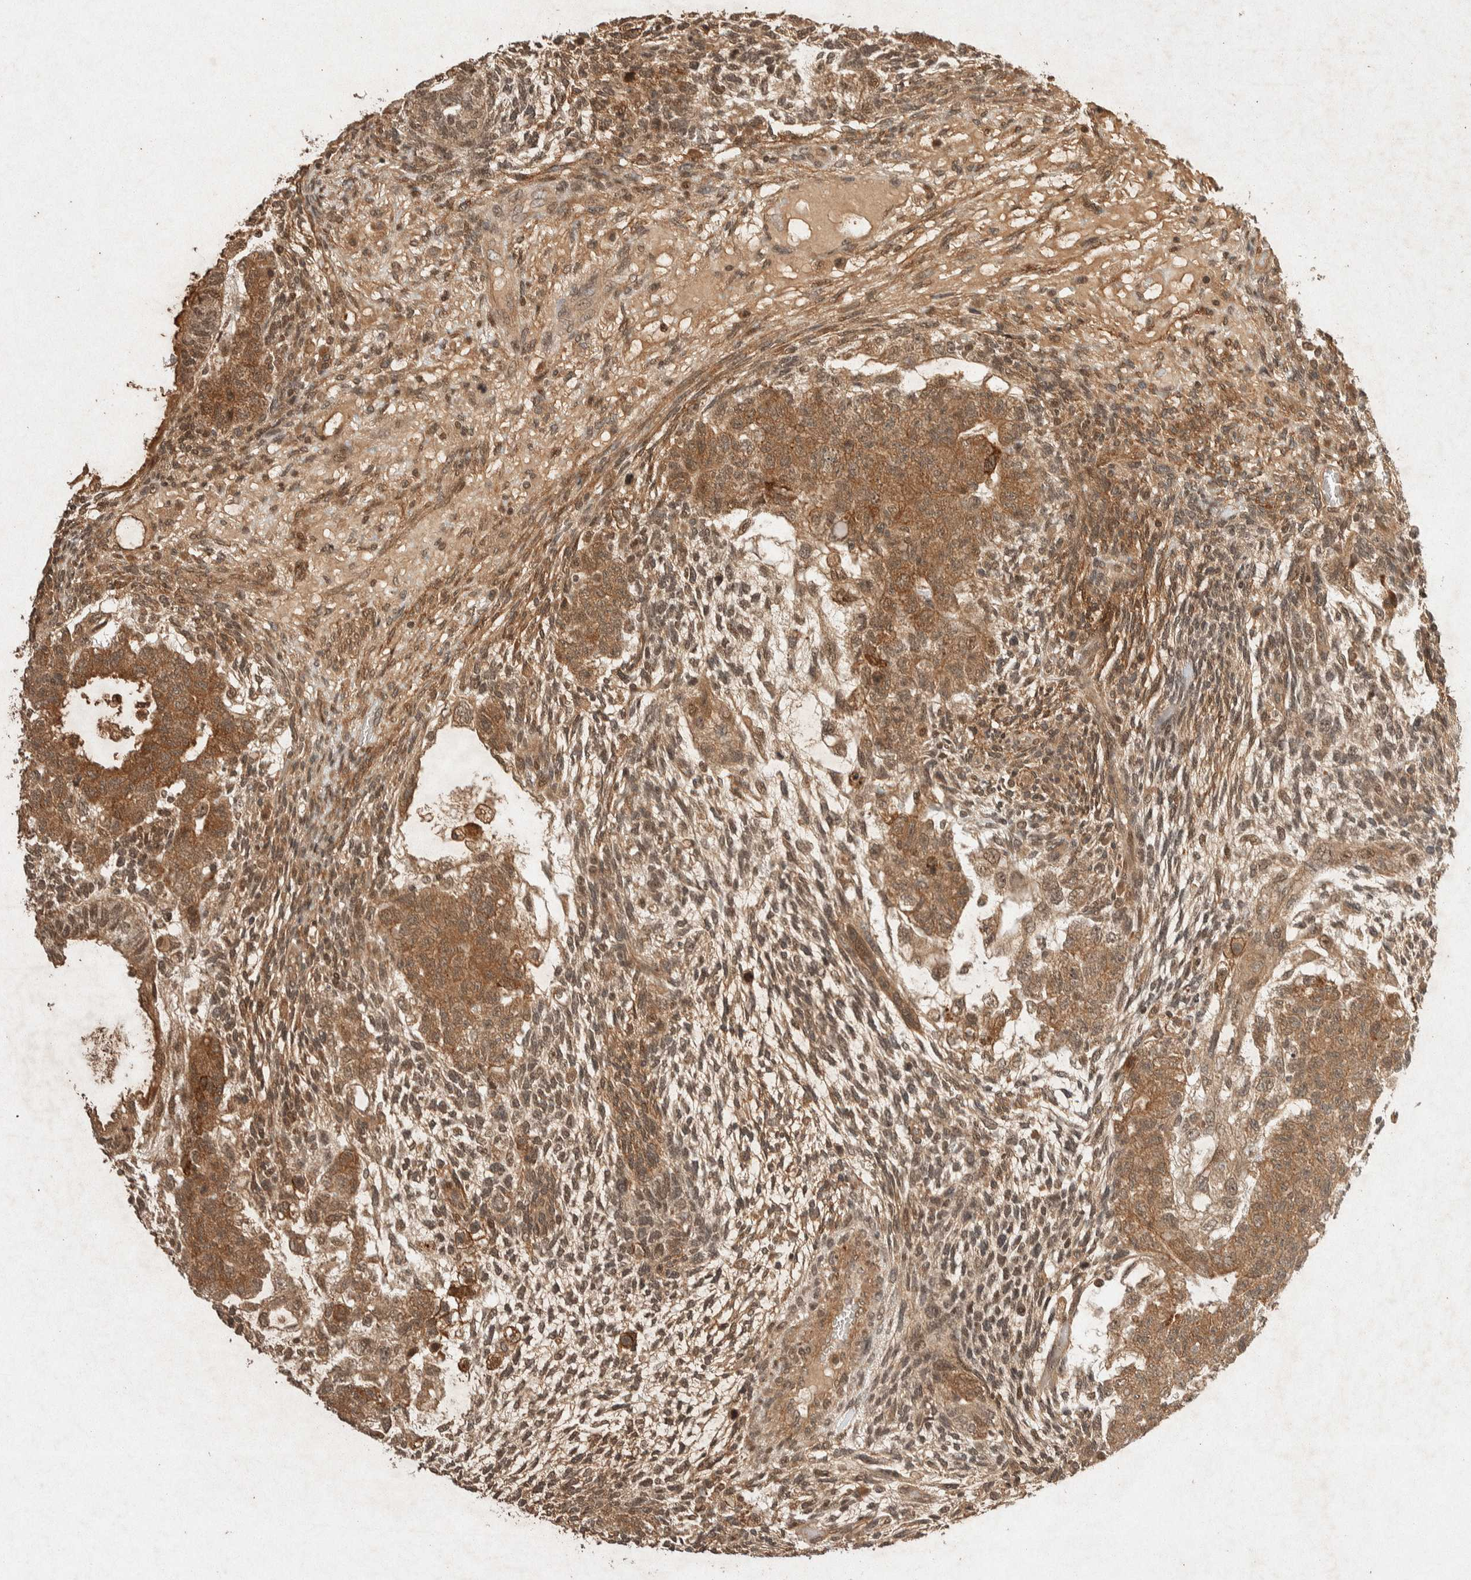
{"staining": {"intensity": "moderate", "quantity": ">75%", "location": "cytoplasmic/membranous"}, "tissue": "testis cancer", "cell_type": "Tumor cells", "image_type": "cancer", "snomed": [{"axis": "morphology", "description": "Normal tissue, NOS"}, {"axis": "morphology", "description": "Carcinoma, Embryonal, NOS"}, {"axis": "topography", "description": "Testis"}], "caption": "A histopathology image of testis cancer stained for a protein displays moderate cytoplasmic/membranous brown staining in tumor cells.", "gene": "THRA", "patient": {"sex": "male", "age": 36}}